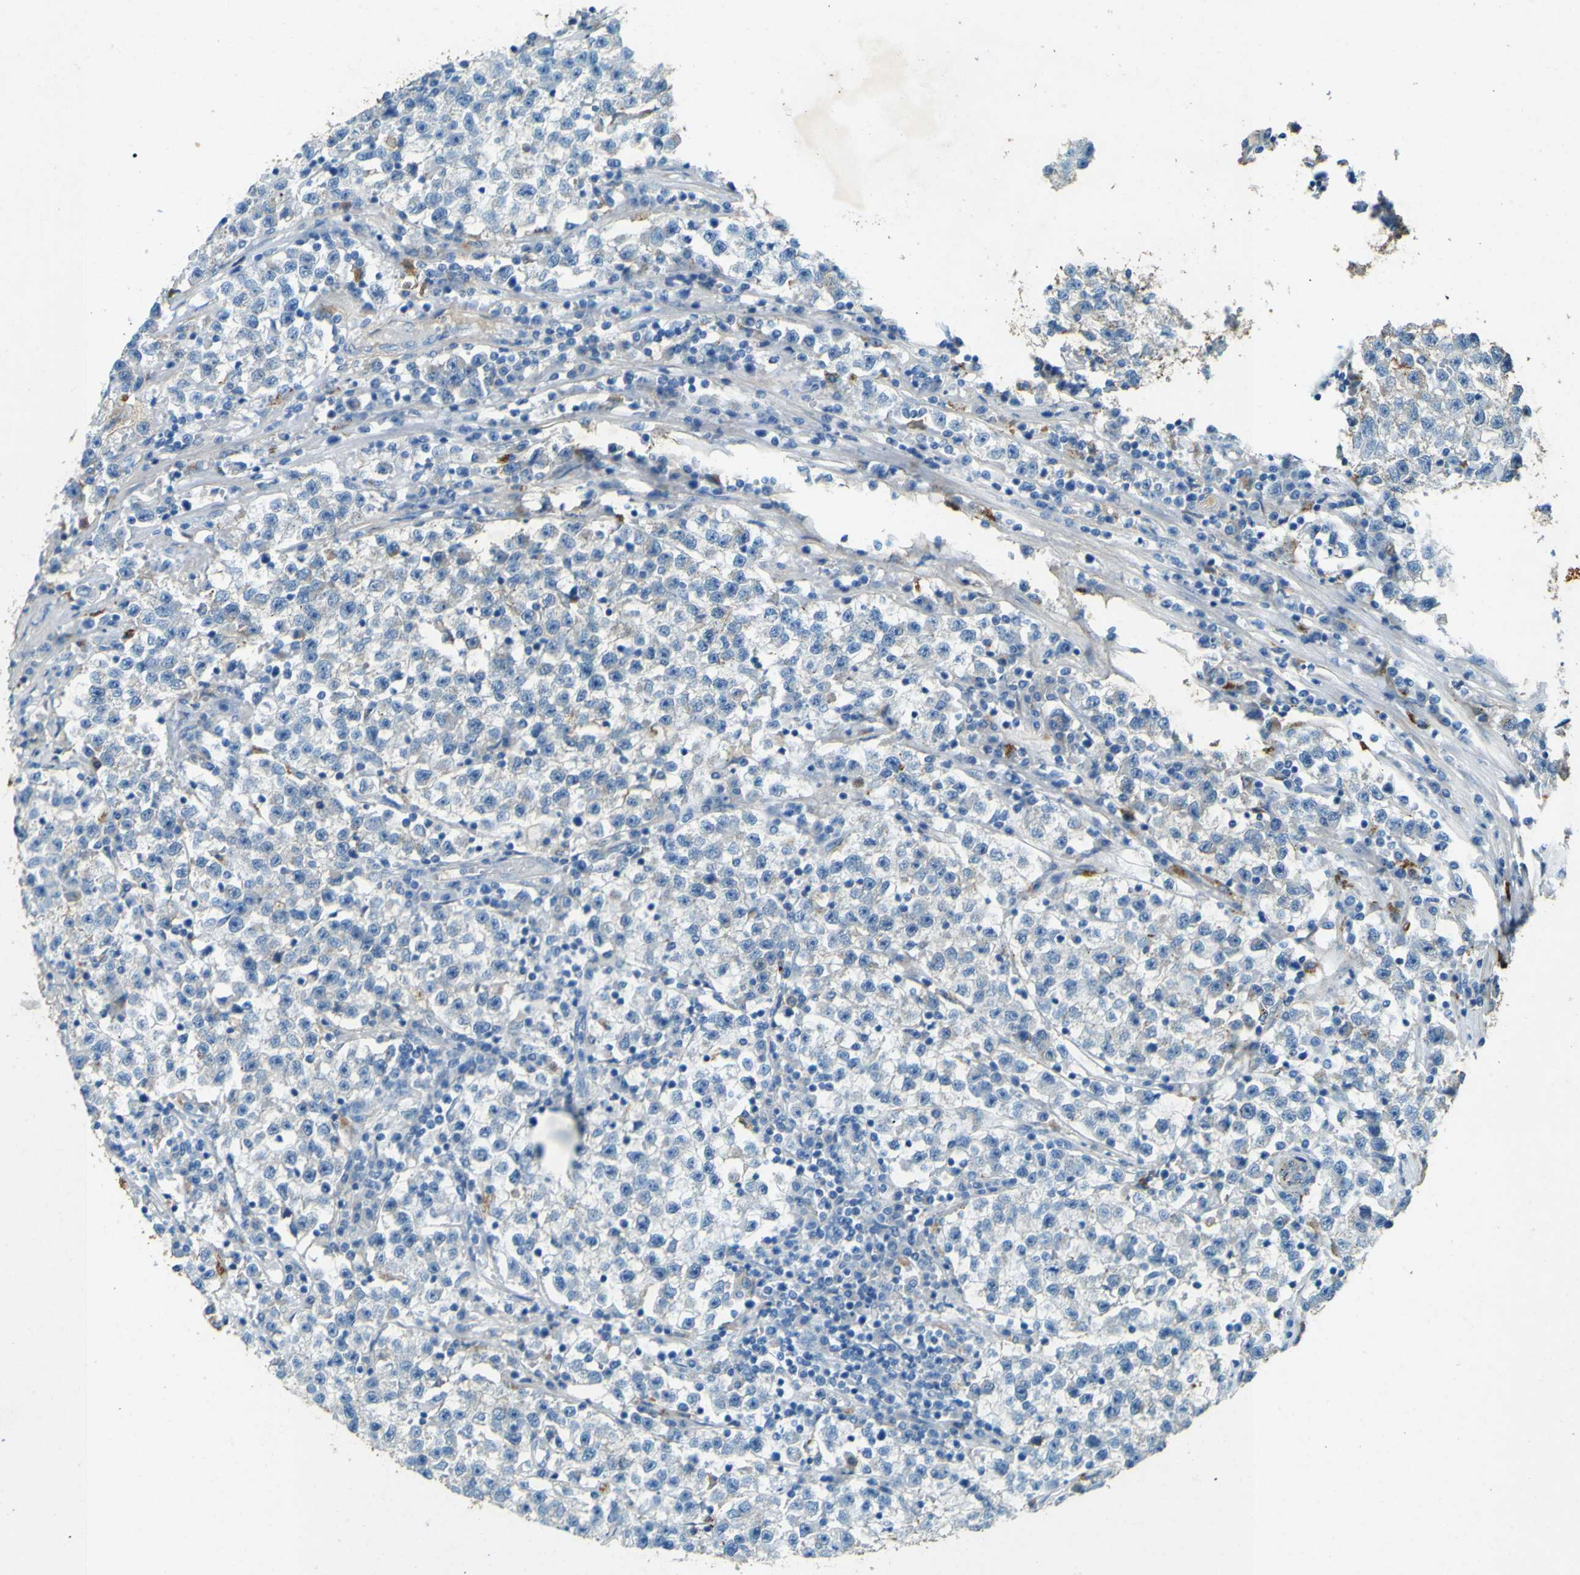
{"staining": {"intensity": "negative", "quantity": "none", "location": "none"}, "tissue": "testis cancer", "cell_type": "Tumor cells", "image_type": "cancer", "snomed": [{"axis": "morphology", "description": "Seminoma, NOS"}, {"axis": "topography", "description": "Testis"}], "caption": "High magnification brightfield microscopy of testis cancer stained with DAB (3,3'-diaminobenzidine) (brown) and counterstained with hematoxylin (blue): tumor cells show no significant staining. (Stains: DAB (3,3'-diaminobenzidine) immunohistochemistry with hematoxylin counter stain, Microscopy: brightfield microscopy at high magnification).", "gene": "PDE9A", "patient": {"sex": "male", "age": 22}}